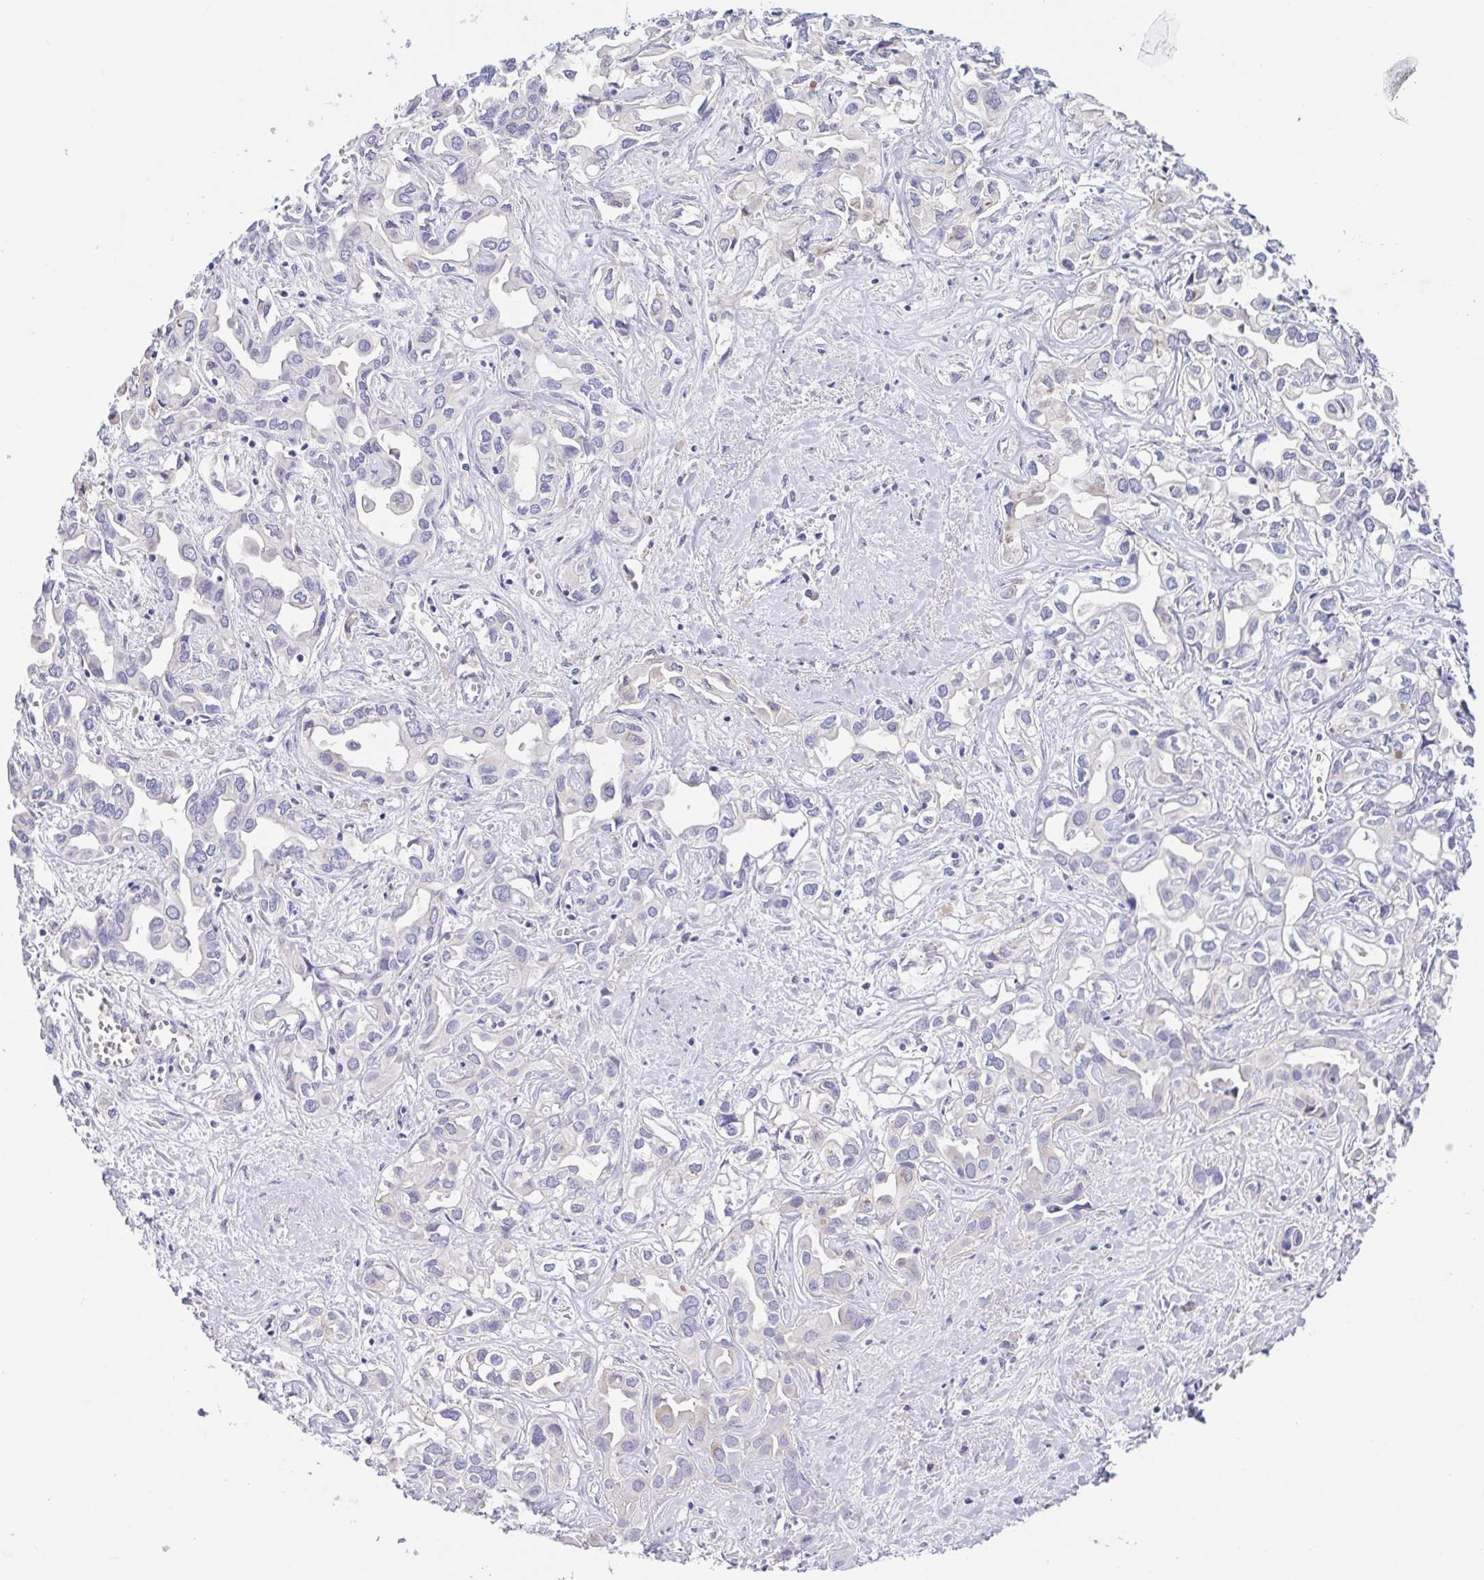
{"staining": {"intensity": "negative", "quantity": "none", "location": "none"}, "tissue": "liver cancer", "cell_type": "Tumor cells", "image_type": "cancer", "snomed": [{"axis": "morphology", "description": "Cholangiocarcinoma"}, {"axis": "topography", "description": "Liver"}], "caption": "A histopathology image of liver cholangiocarcinoma stained for a protein displays no brown staining in tumor cells.", "gene": "A1BG", "patient": {"sex": "female", "age": 64}}